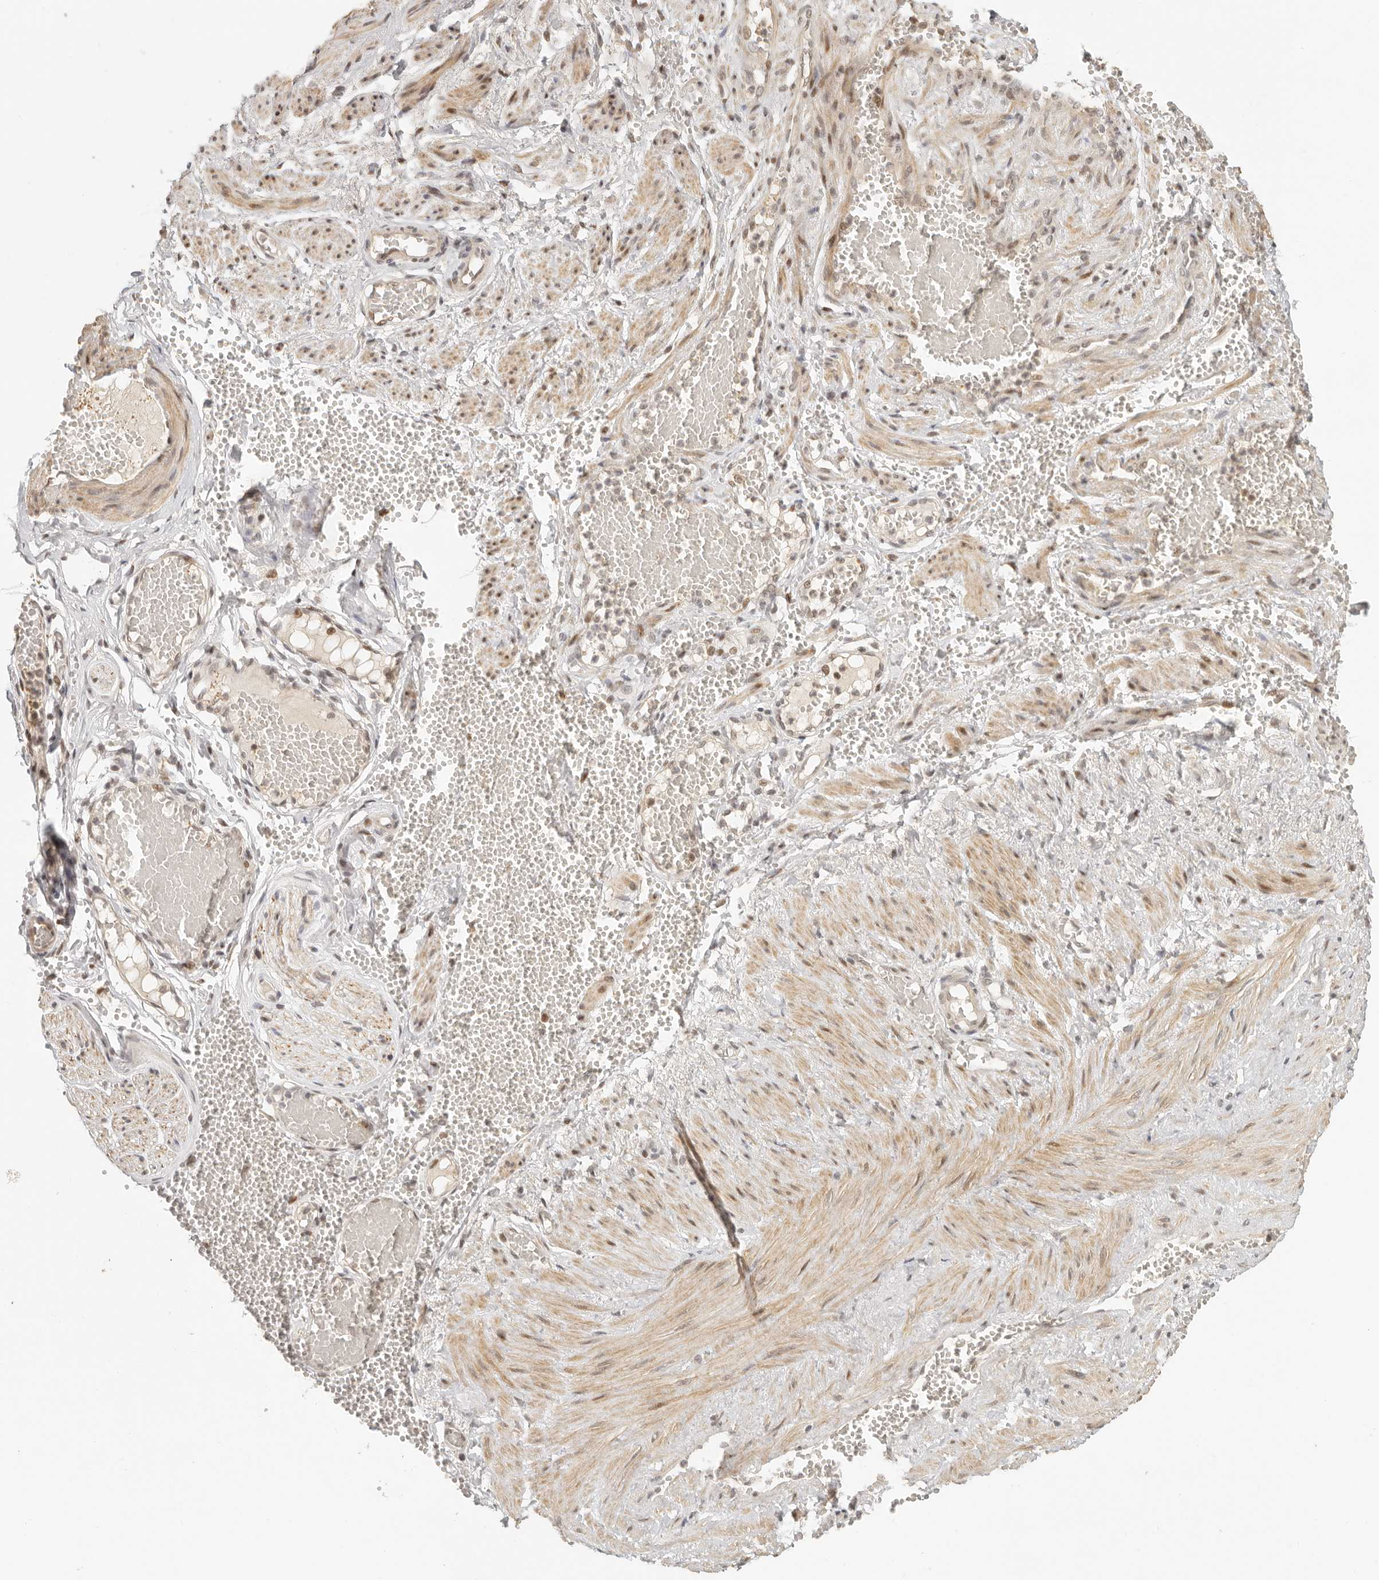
{"staining": {"intensity": "weak", "quantity": ">75%", "location": "nuclear"}, "tissue": "adipose tissue", "cell_type": "Adipocytes", "image_type": "normal", "snomed": [{"axis": "morphology", "description": "Normal tissue, NOS"}, {"axis": "topography", "description": "Smooth muscle"}, {"axis": "topography", "description": "Peripheral nerve tissue"}], "caption": "Immunohistochemistry staining of benign adipose tissue, which demonstrates low levels of weak nuclear staining in approximately >75% of adipocytes indicating weak nuclear protein expression. The staining was performed using DAB (brown) for protein detection and nuclei were counterstained in hematoxylin (blue).", "gene": "GPBP1L1", "patient": {"sex": "female", "age": 39}}